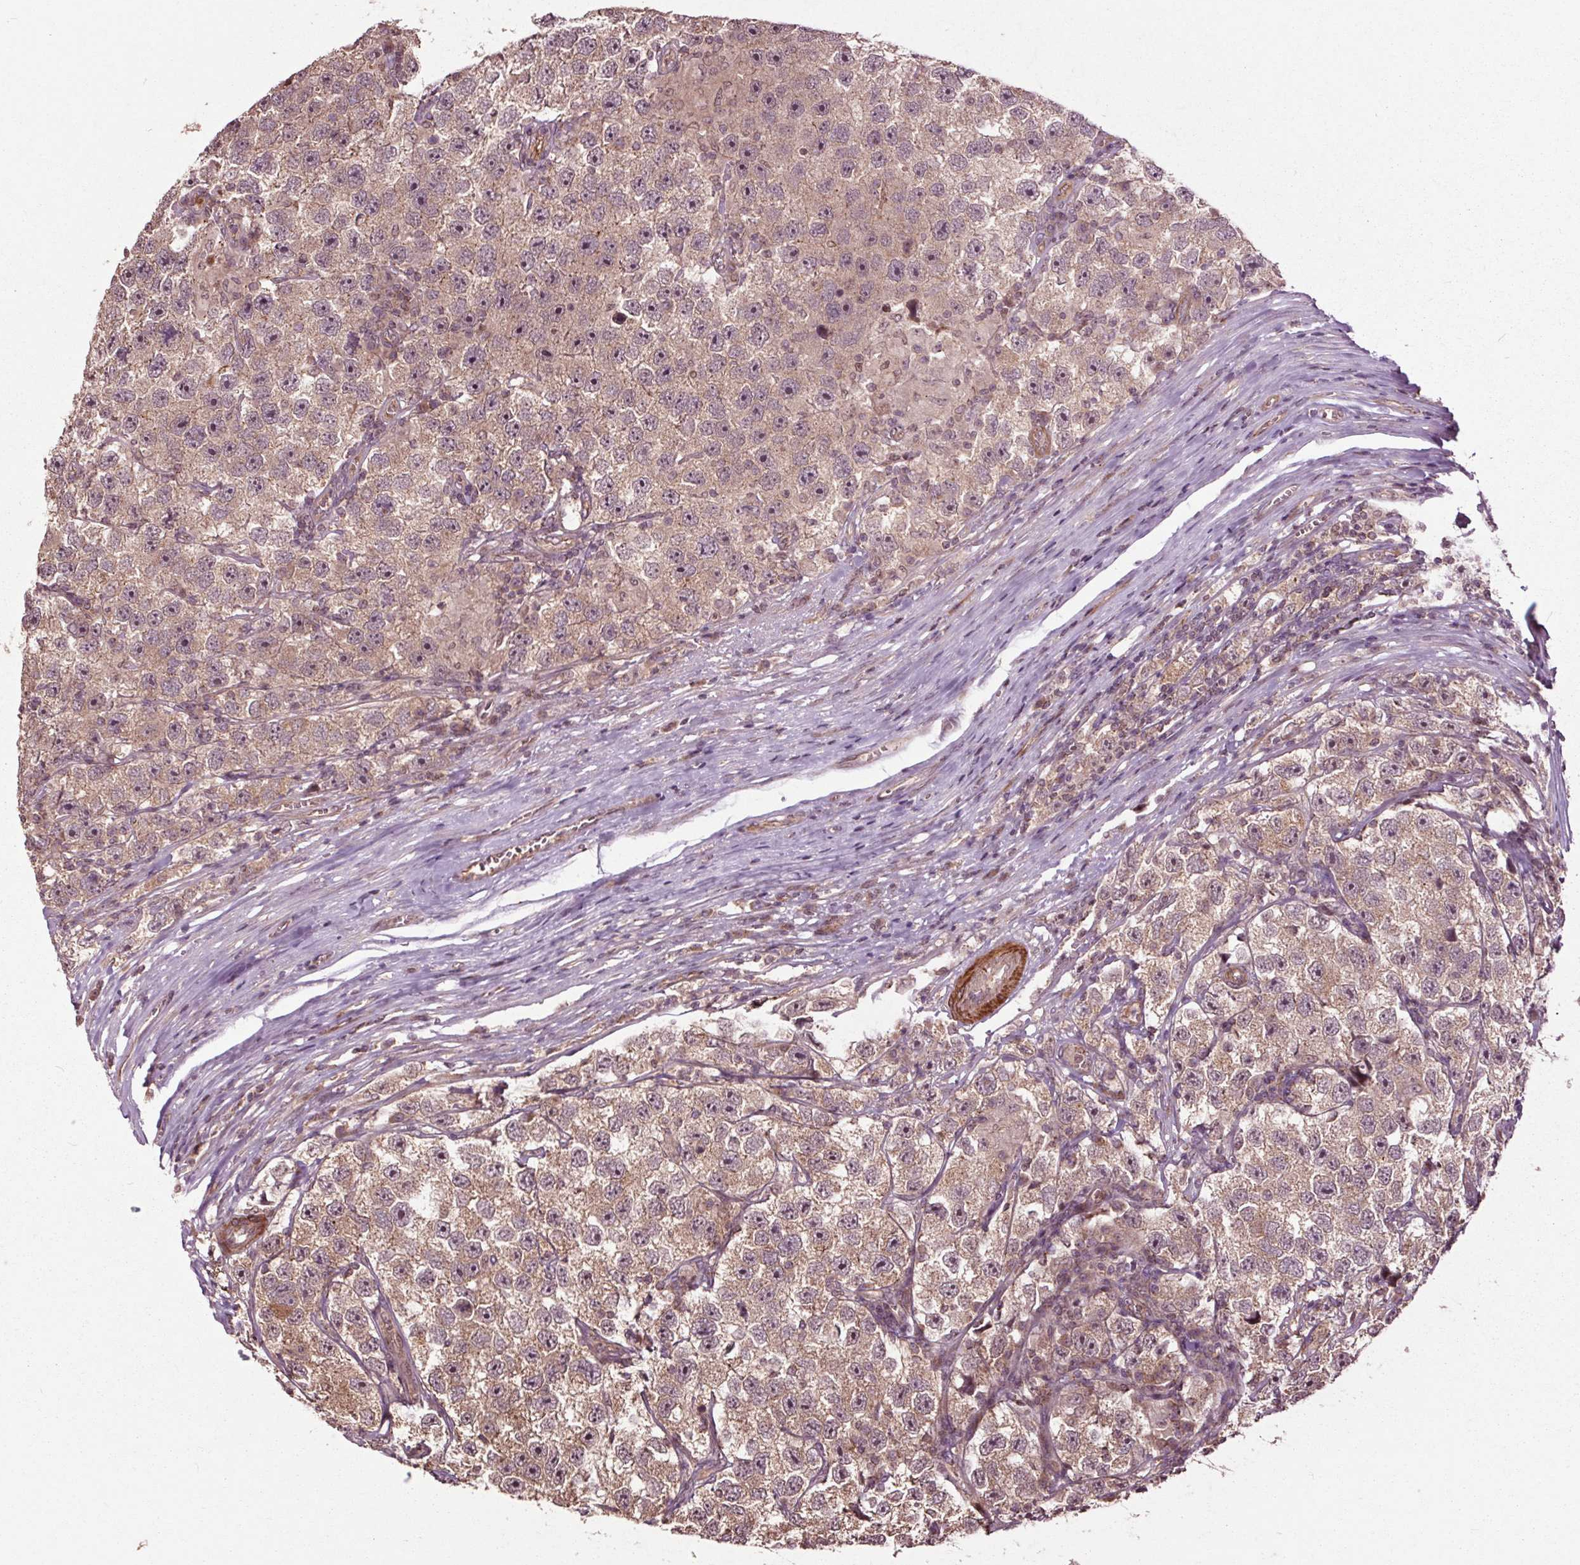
{"staining": {"intensity": "weak", "quantity": ">75%", "location": "cytoplasmic/membranous"}, "tissue": "testis cancer", "cell_type": "Tumor cells", "image_type": "cancer", "snomed": [{"axis": "morphology", "description": "Seminoma, NOS"}, {"axis": "topography", "description": "Testis"}], "caption": "IHC micrograph of testis cancer stained for a protein (brown), which displays low levels of weak cytoplasmic/membranous positivity in about >75% of tumor cells.", "gene": "CEP95", "patient": {"sex": "male", "age": 26}}